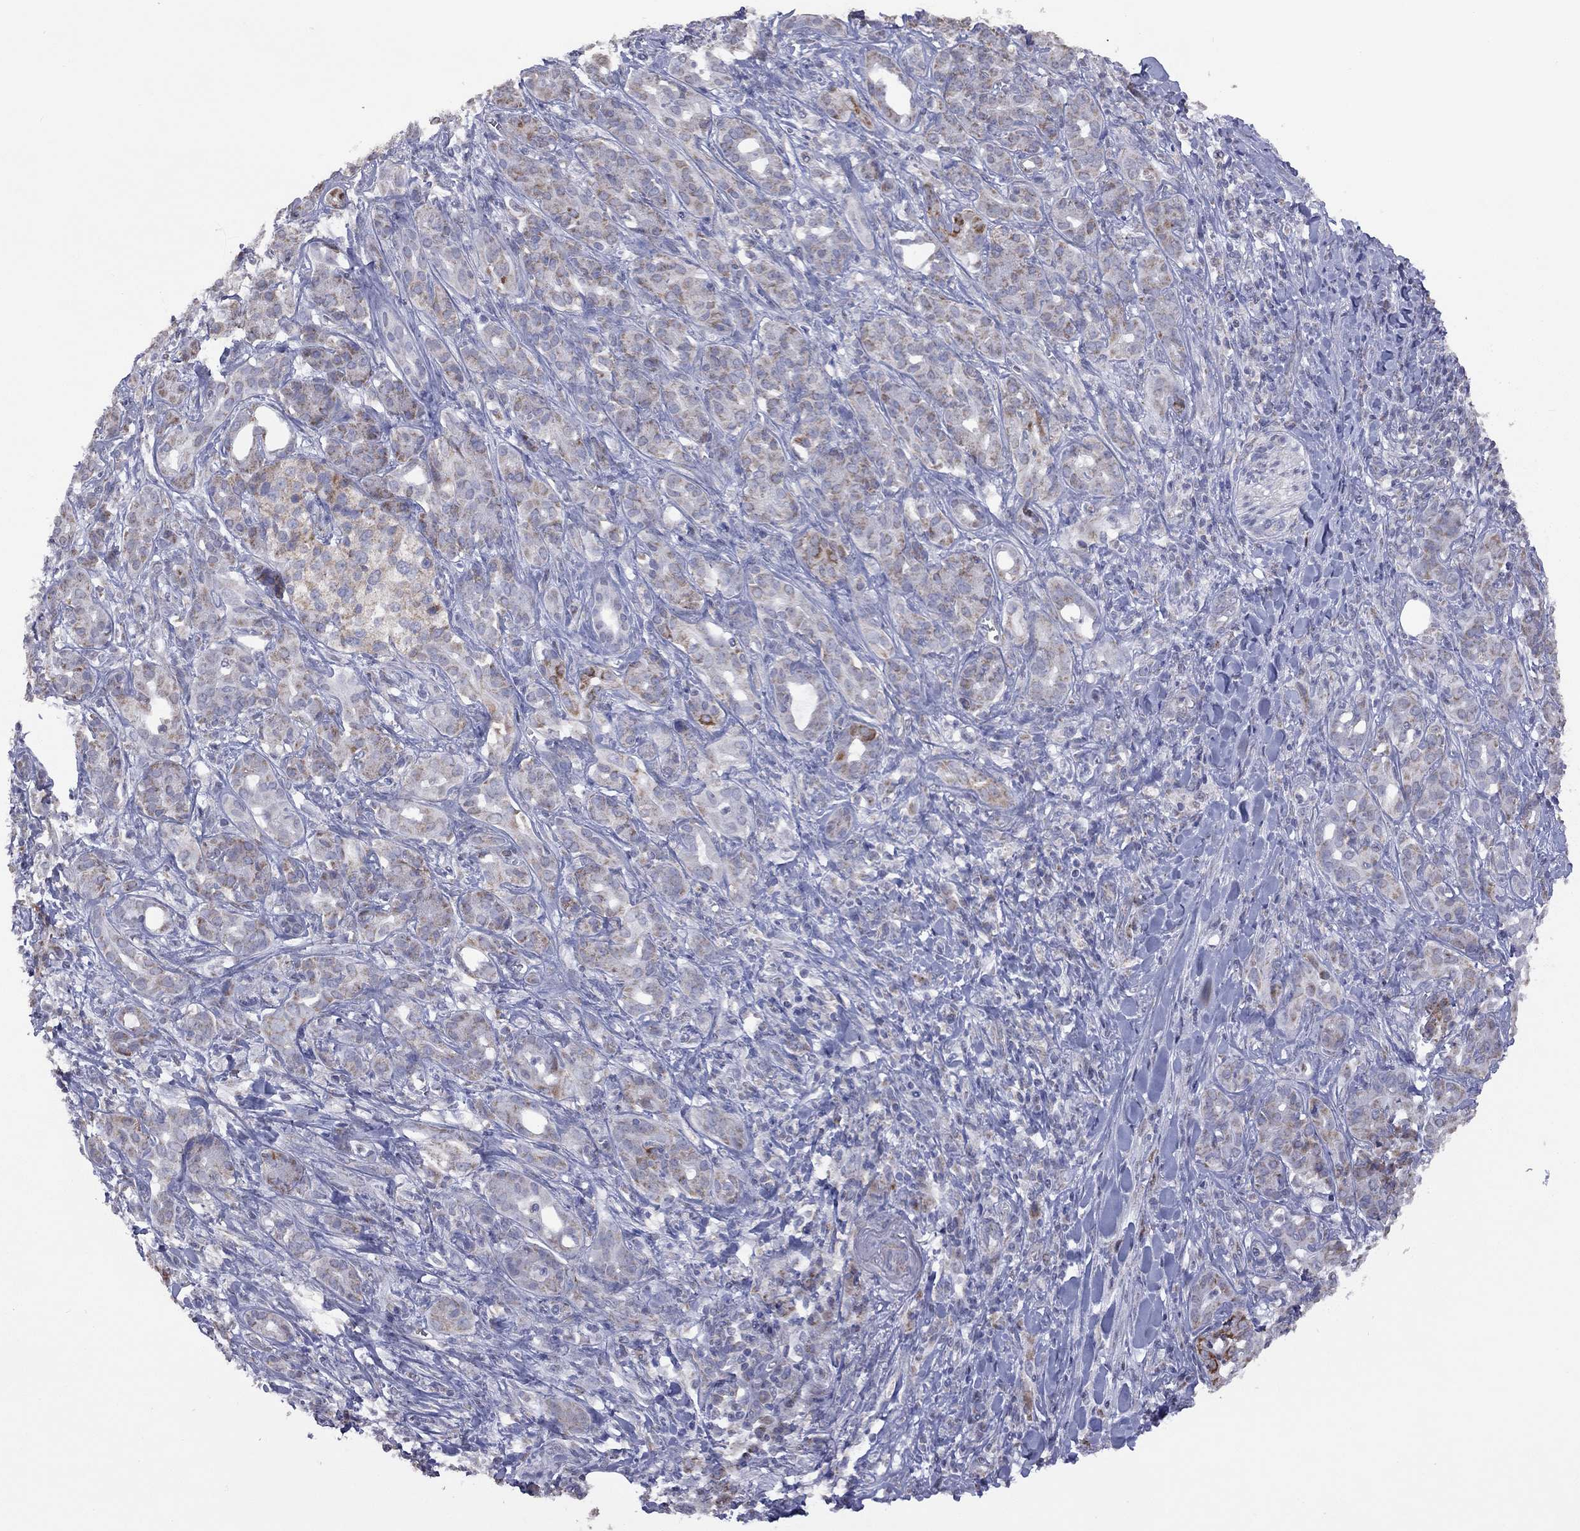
{"staining": {"intensity": "moderate", "quantity": "25%-75%", "location": "cytoplasmic/membranous"}, "tissue": "pancreatic cancer", "cell_type": "Tumor cells", "image_type": "cancer", "snomed": [{"axis": "morphology", "description": "Adenocarcinoma, NOS"}, {"axis": "topography", "description": "Pancreas"}], "caption": "This is a micrograph of immunohistochemistry (IHC) staining of adenocarcinoma (pancreatic), which shows moderate expression in the cytoplasmic/membranous of tumor cells.", "gene": "NDUFB1", "patient": {"sex": "male", "age": 61}}